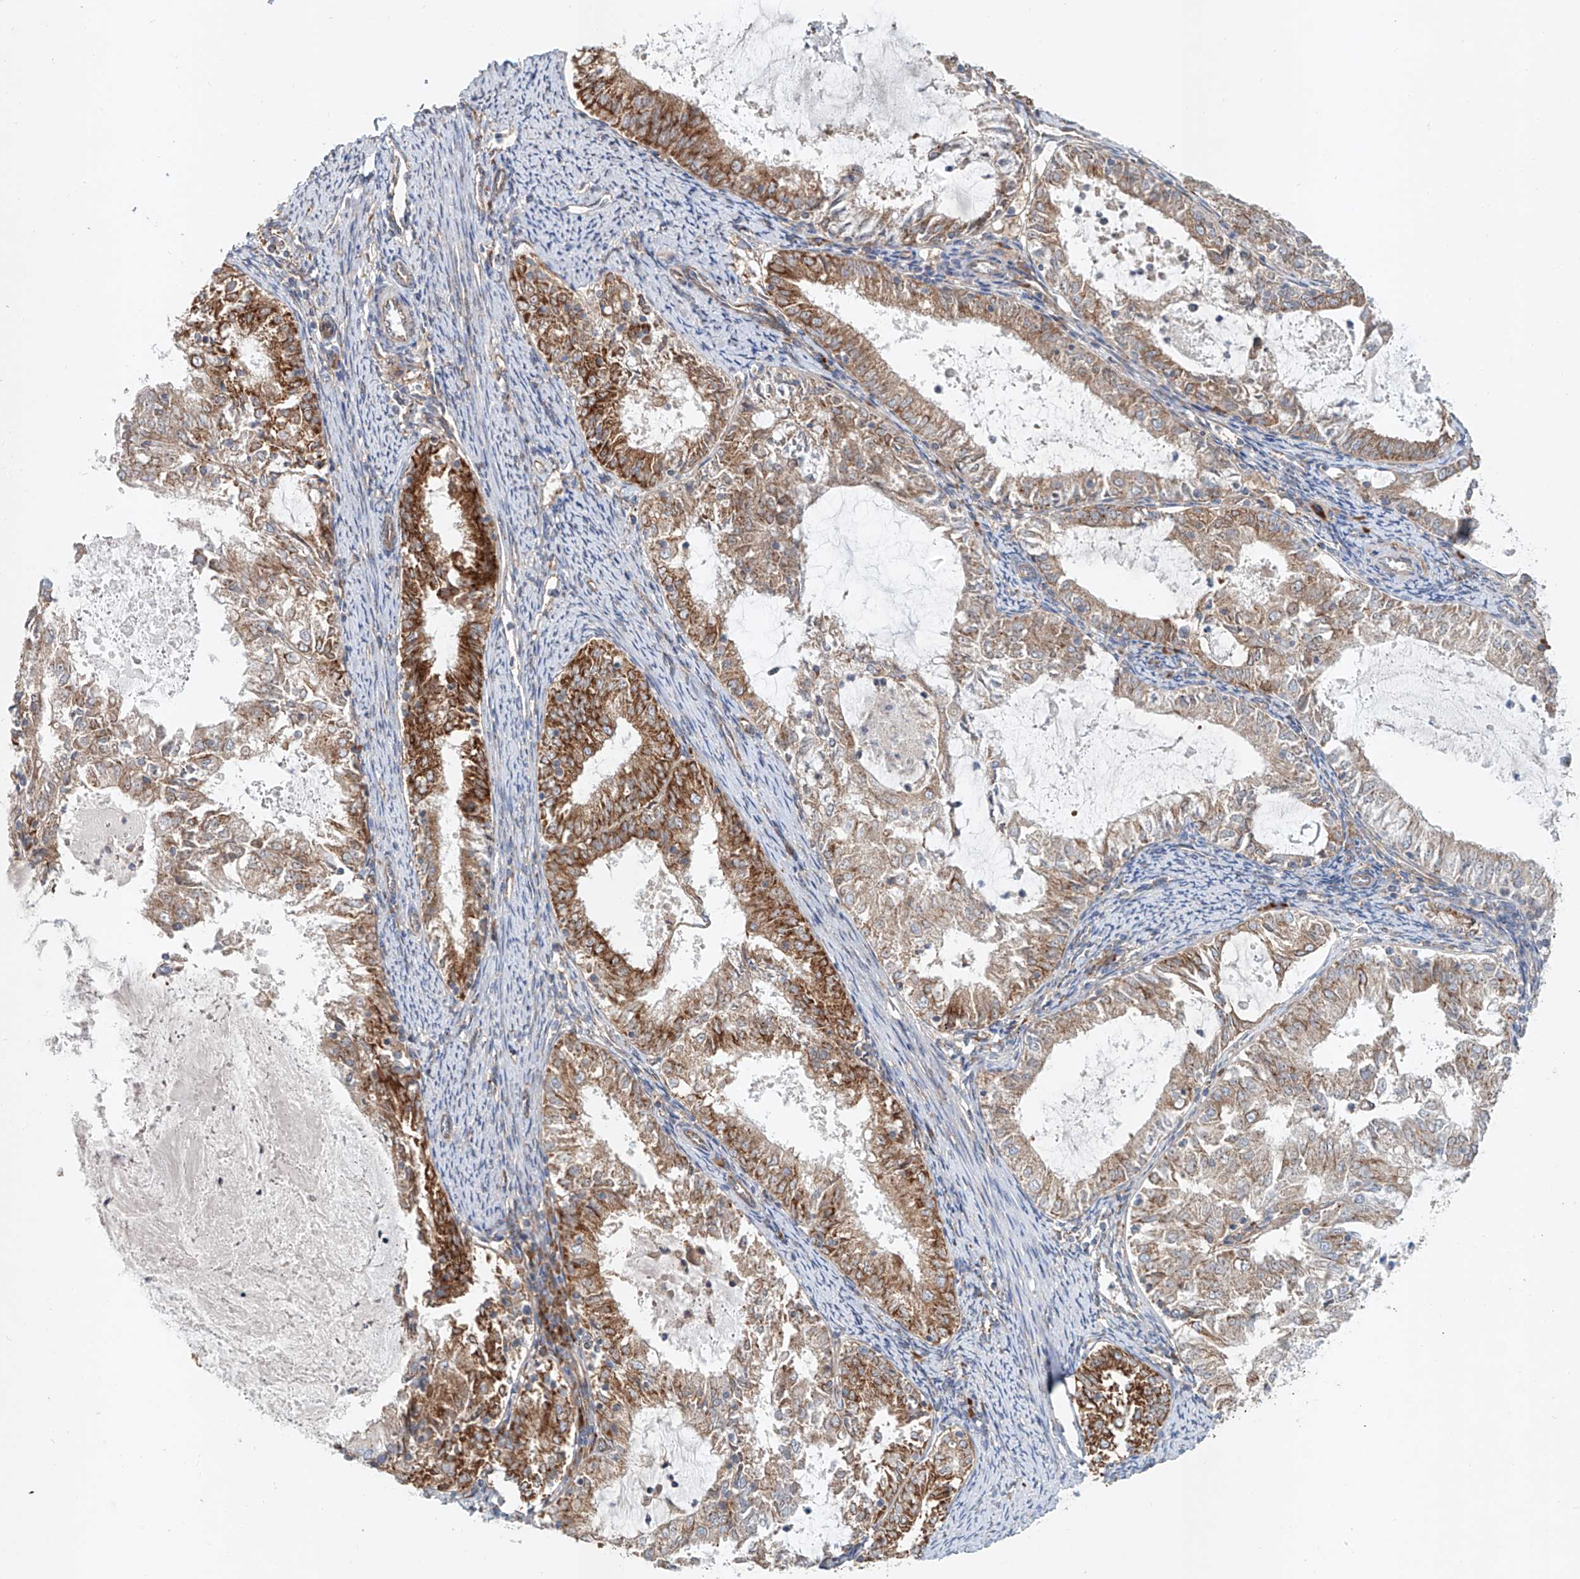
{"staining": {"intensity": "strong", "quantity": "25%-75%", "location": "cytoplasmic/membranous"}, "tissue": "endometrial cancer", "cell_type": "Tumor cells", "image_type": "cancer", "snomed": [{"axis": "morphology", "description": "Adenocarcinoma, NOS"}, {"axis": "topography", "description": "Endometrium"}], "caption": "DAB immunohistochemical staining of endometrial adenocarcinoma demonstrates strong cytoplasmic/membranous protein staining in approximately 25%-75% of tumor cells. (DAB (3,3'-diaminobenzidine) IHC, brown staining for protein, blue staining for nuclei).", "gene": "SNAP29", "patient": {"sex": "female", "age": 57}}